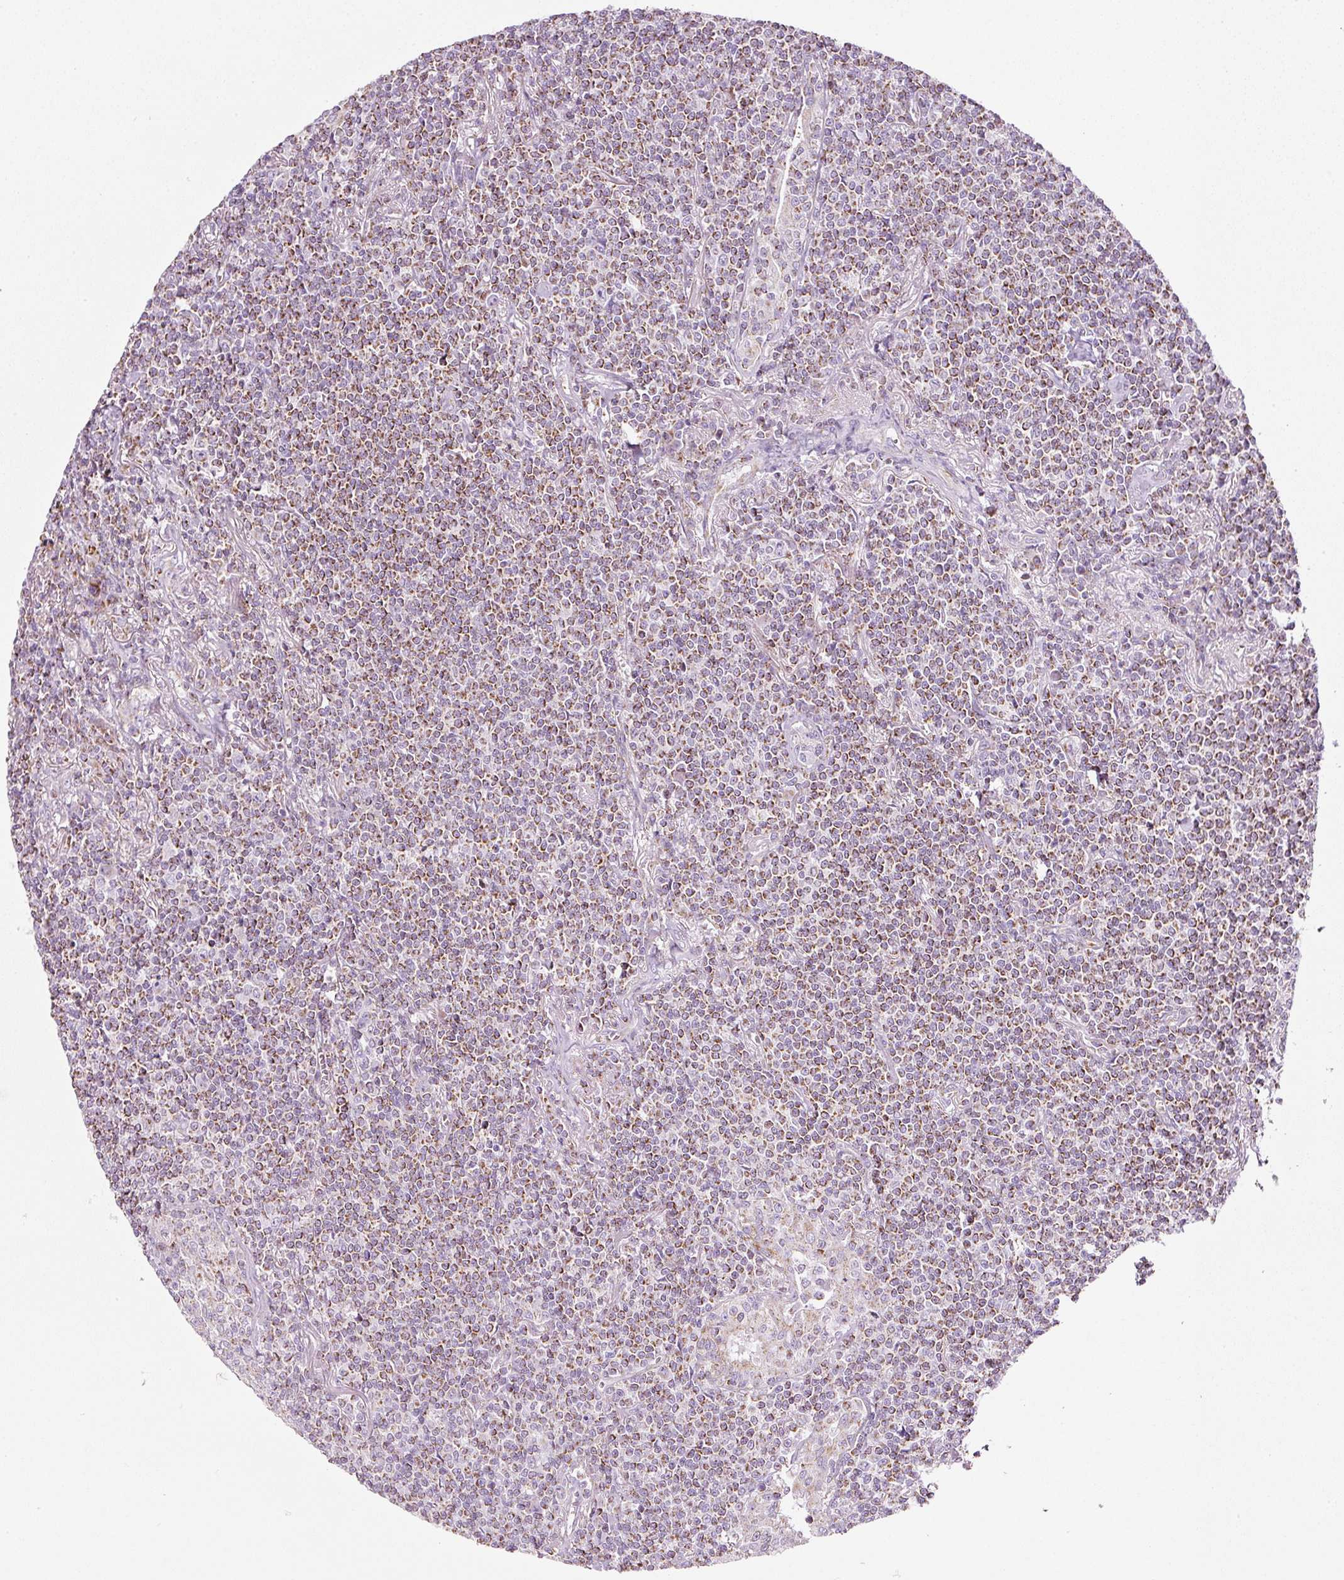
{"staining": {"intensity": "moderate", "quantity": ">75%", "location": "cytoplasmic/membranous"}, "tissue": "lymphoma", "cell_type": "Tumor cells", "image_type": "cancer", "snomed": [{"axis": "morphology", "description": "Malignant lymphoma, non-Hodgkin's type, Low grade"}, {"axis": "topography", "description": "Lung"}], "caption": "This is an image of IHC staining of low-grade malignant lymphoma, non-Hodgkin's type, which shows moderate positivity in the cytoplasmic/membranous of tumor cells.", "gene": "SDHA", "patient": {"sex": "female", "age": 71}}